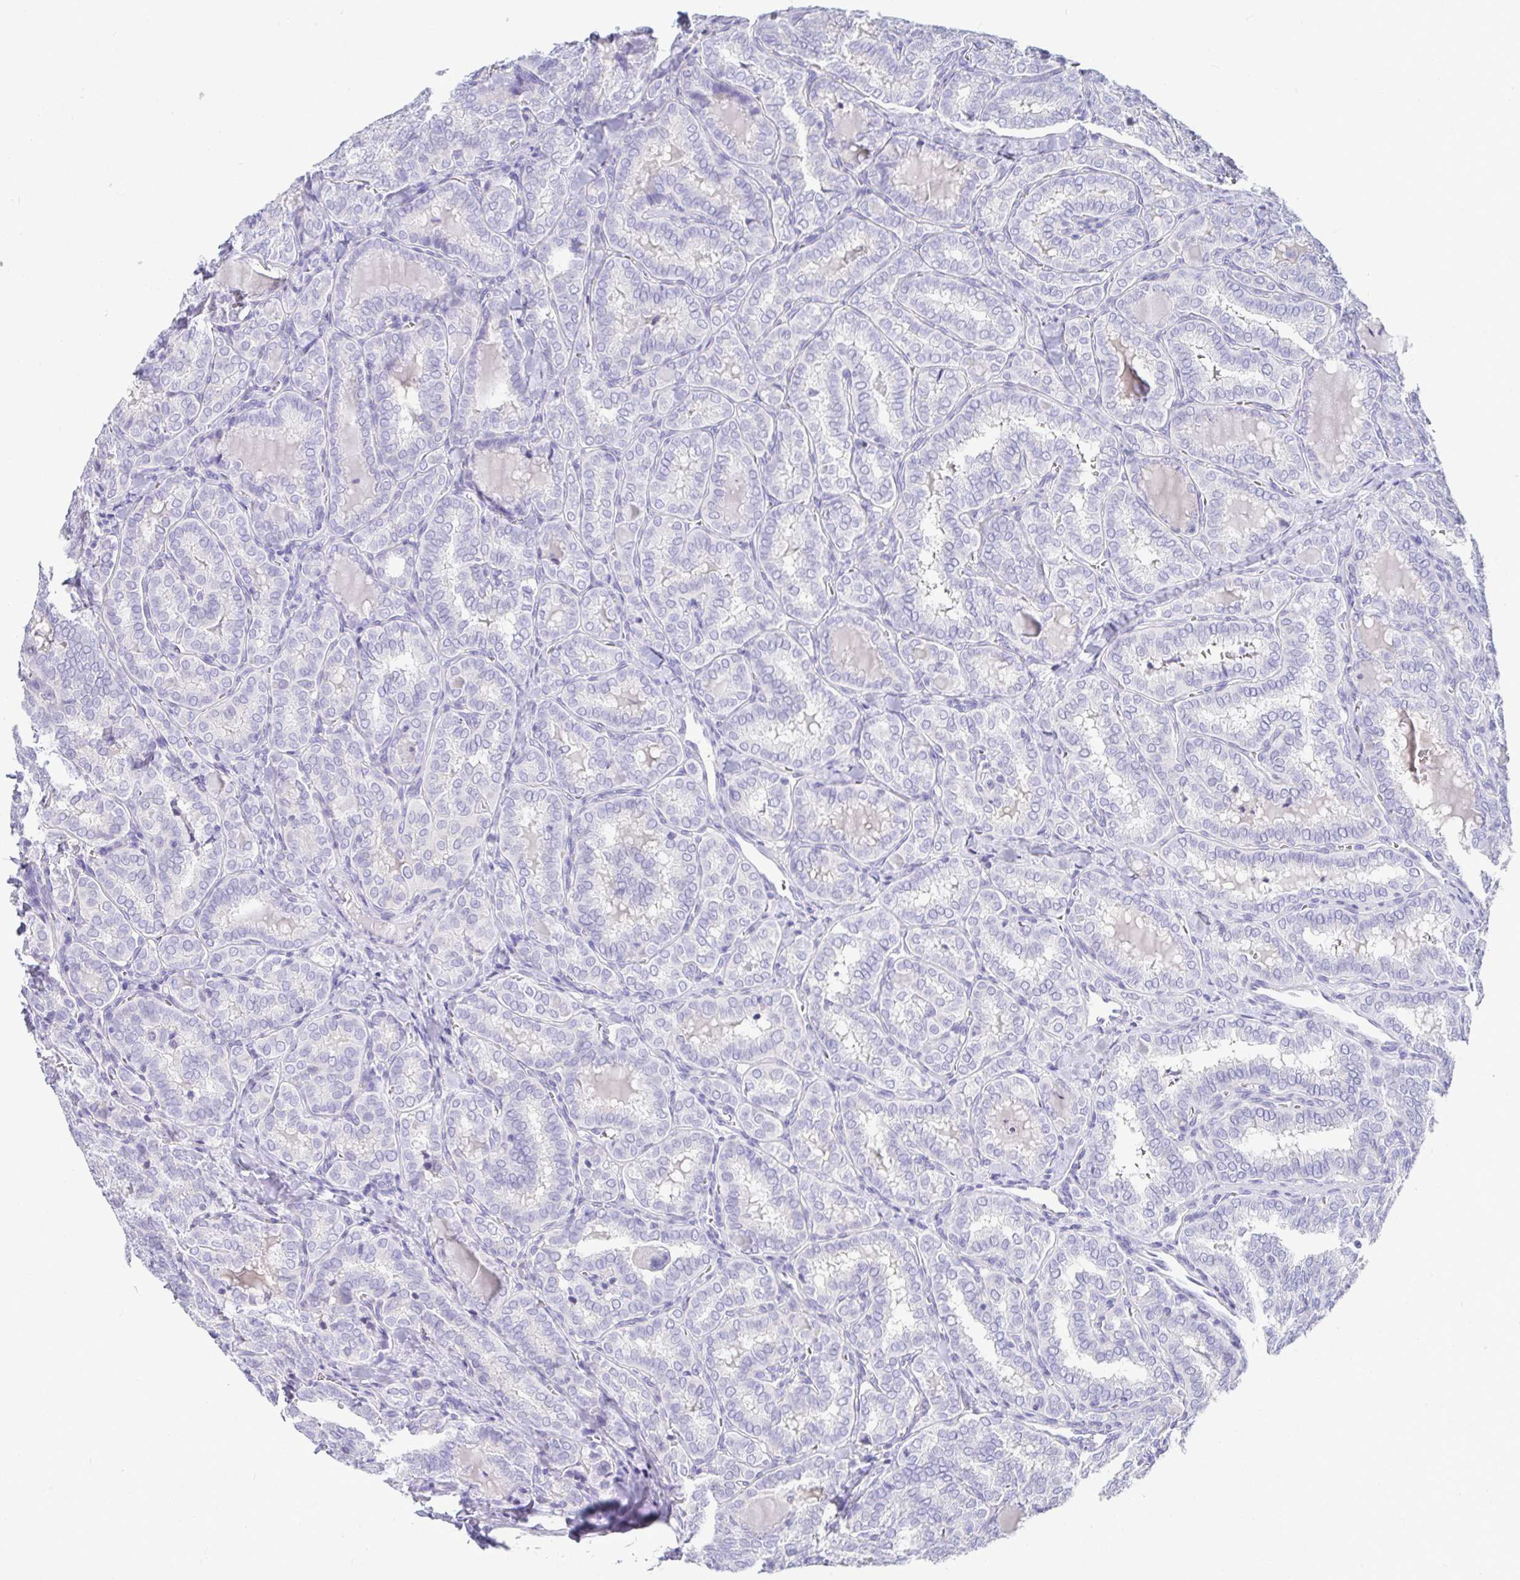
{"staining": {"intensity": "negative", "quantity": "none", "location": "none"}, "tissue": "thyroid cancer", "cell_type": "Tumor cells", "image_type": "cancer", "snomed": [{"axis": "morphology", "description": "Papillary adenocarcinoma, NOS"}, {"axis": "topography", "description": "Thyroid gland"}], "caption": "Image shows no significant protein expression in tumor cells of thyroid cancer (papillary adenocarcinoma). (Immunohistochemistry (ihc), brightfield microscopy, high magnification).", "gene": "TMEM241", "patient": {"sex": "female", "age": 30}}